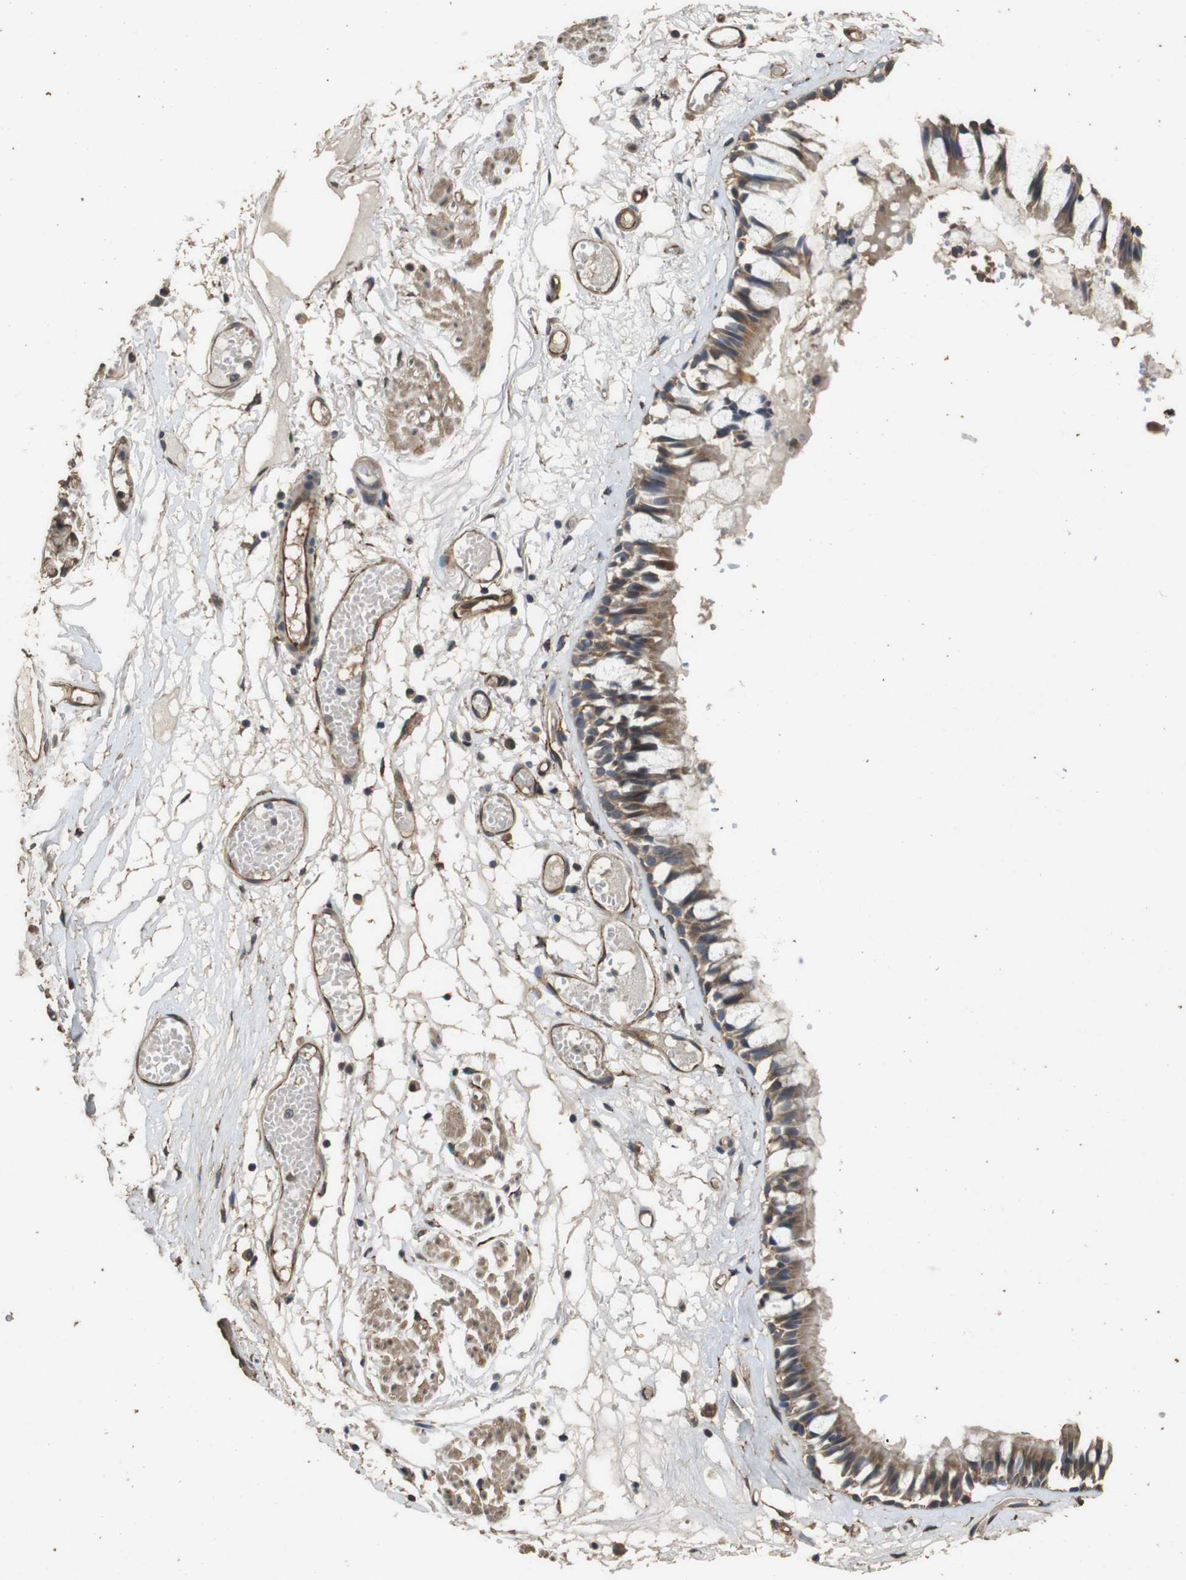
{"staining": {"intensity": "moderate", "quantity": ">75%", "location": "cytoplasmic/membranous"}, "tissue": "bronchus", "cell_type": "Respiratory epithelial cells", "image_type": "normal", "snomed": [{"axis": "morphology", "description": "Normal tissue, NOS"}, {"axis": "morphology", "description": "Inflammation, NOS"}, {"axis": "topography", "description": "Cartilage tissue"}, {"axis": "topography", "description": "Lung"}], "caption": "DAB (3,3'-diaminobenzidine) immunohistochemical staining of benign human bronchus shows moderate cytoplasmic/membranous protein positivity in about >75% of respiratory epithelial cells.", "gene": "CNPY4", "patient": {"sex": "male", "age": 71}}